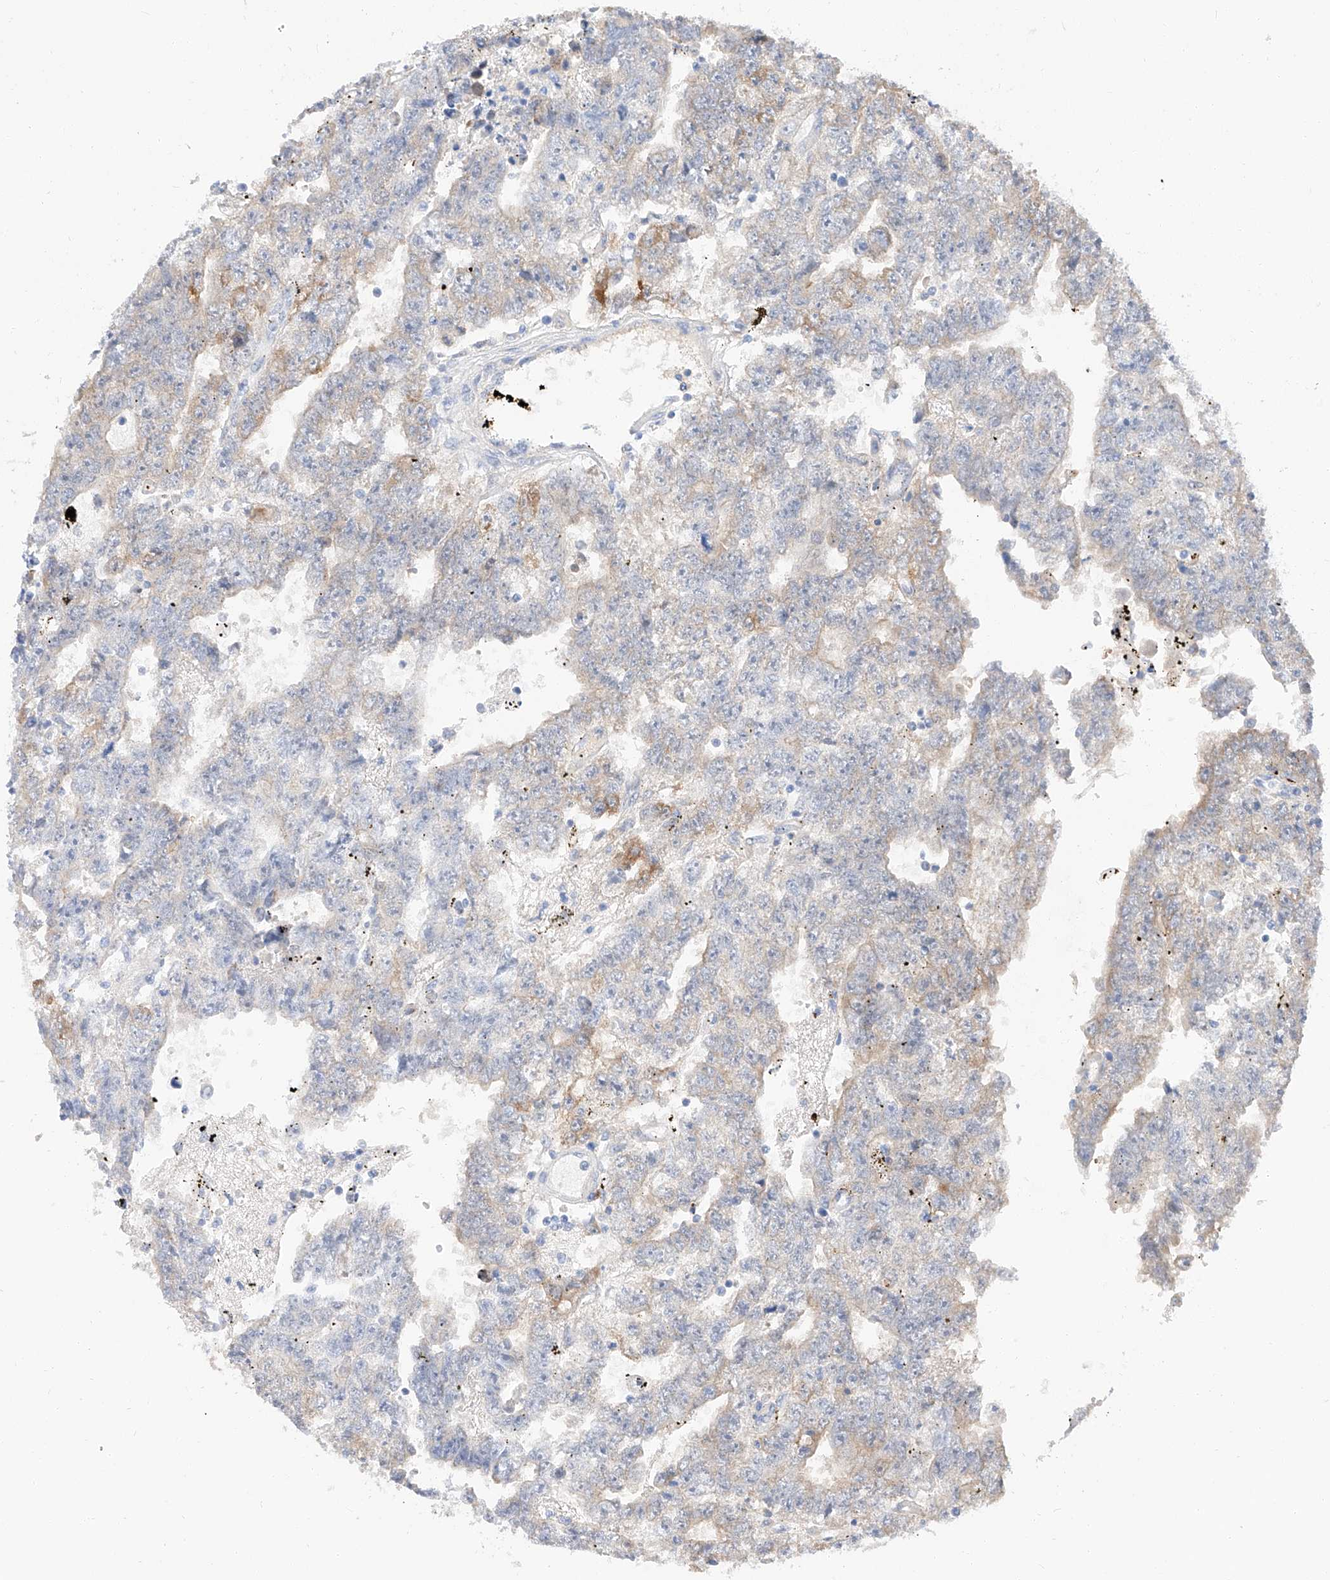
{"staining": {"intensity": "moderate", "quantity": "<25%", "location": "cytoplasmic/membranous"}, "tissue": "testis cancer", "cell_type": "Tumor cells", "image_type": "cancer", "snomed": [{"axis": "morphology", "description": "Carcinoma, Embryonal, NOS"}, {"axis": "topography", "description": "Testis"}], "caption": "This is an image of IHC staining of testis cancer (embryonal carcinoma), which shows moderate staining in the cytoplasmic/membranous of tumor cells.", "gene": "MAP7", "patient": {"sex": "male", "age": 25}}